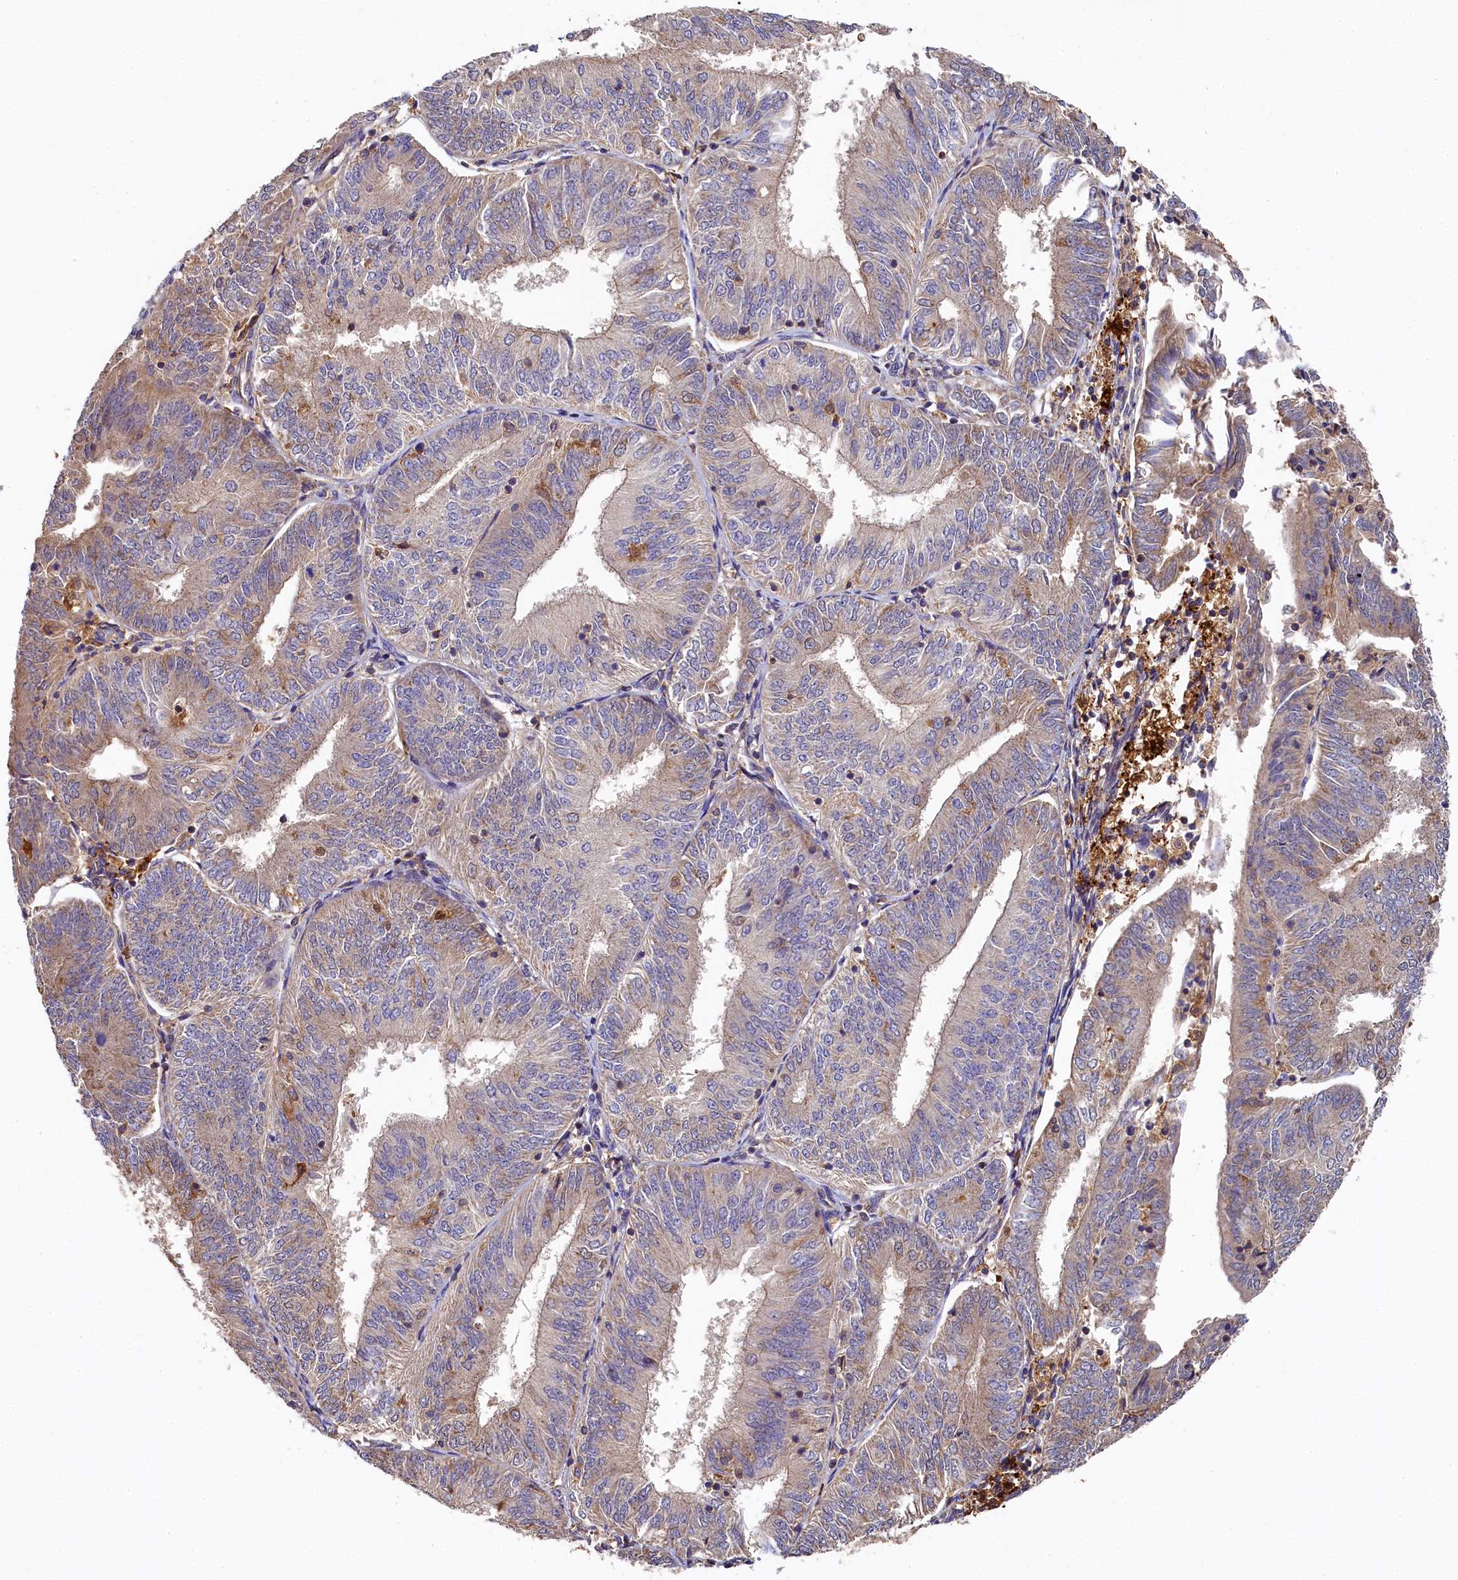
{"staining": {"intensity": "weak", "quantity": "25%-75%", "location": "cytoplasmic/membranous"}, "tissue": "endometrial cancer", "cell_type": "Tumor cells", "image_type": "cancer", "snomed": [{"axis": "morphology", "description": "Adenocarcinoma, NOS"}, {"axis": "topography", "description": "Endometrium"}], "caption": "Immunohistochemistry (IHC) micrograph of neoplastic tissue: human endometrial cancer stained using immunohistochemistry (IHC) demonstrates low levels of weak protein expression localized specifically in the cytoplasmic/membranous of tumor cells, appearing as a cytoplasmic/membranous brown color.", "gene": "SEC31B", "patient": {"sex": "female", "age": 58}}